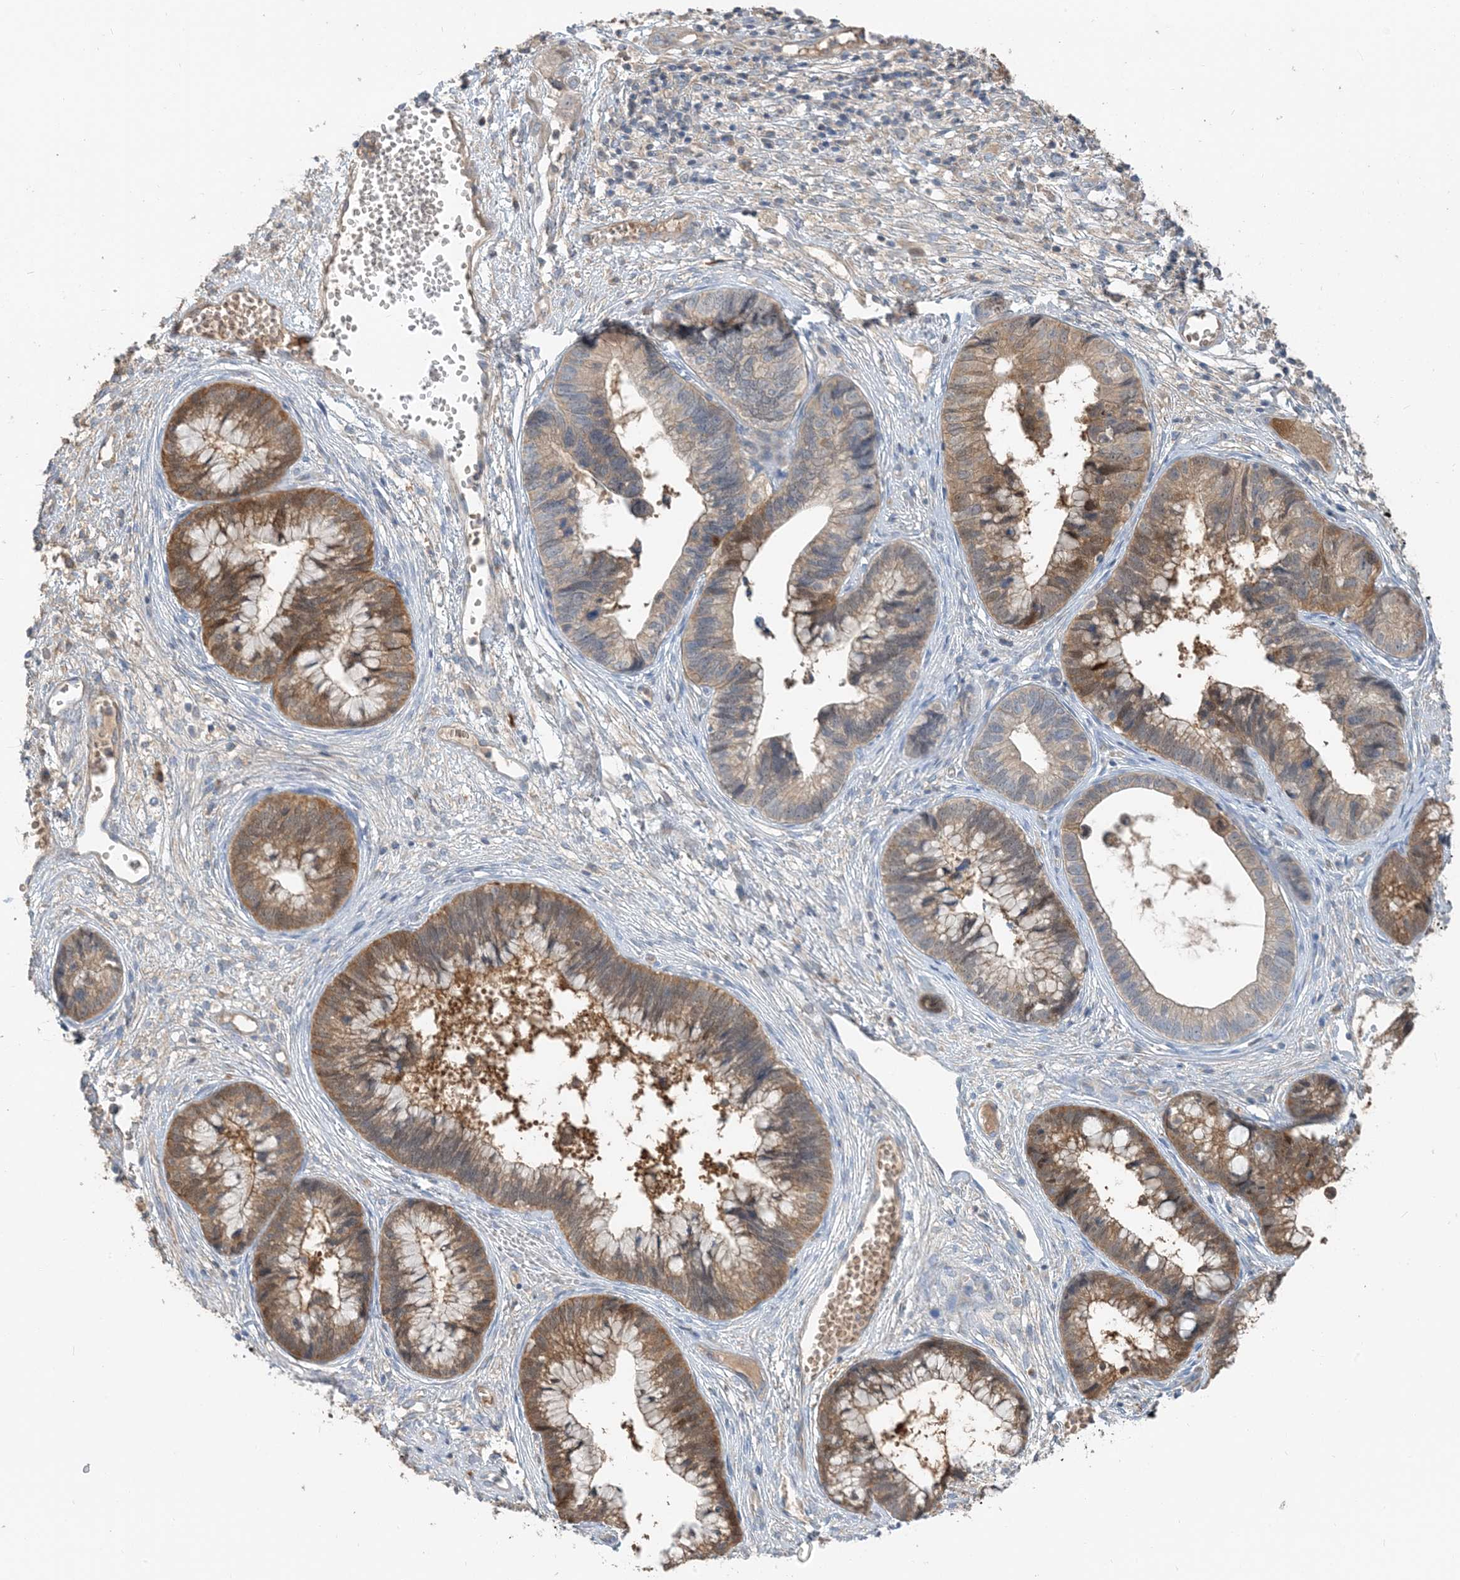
{"staining": {"intensity": "moderate", "quantity": "25%-75%", "location": "cytoplasmic/membranous"}, "tissue": "cervical cancer", "cell_type": "Tumor cells", "image_type": "cancer", "snomed": [{"axis": "morphology", "description": "Adenocarcinoma, NOS"}, {"axis": "topography", "description": "Cervix"}], "caption": "Human cervical cancer stained with a brown dye shows moderate cytoplasmic/membranous positive expression in approximately 25%-75% of tumor cells.", "gene": "USP53", "patient": {"sex": "female", "age": 44}}